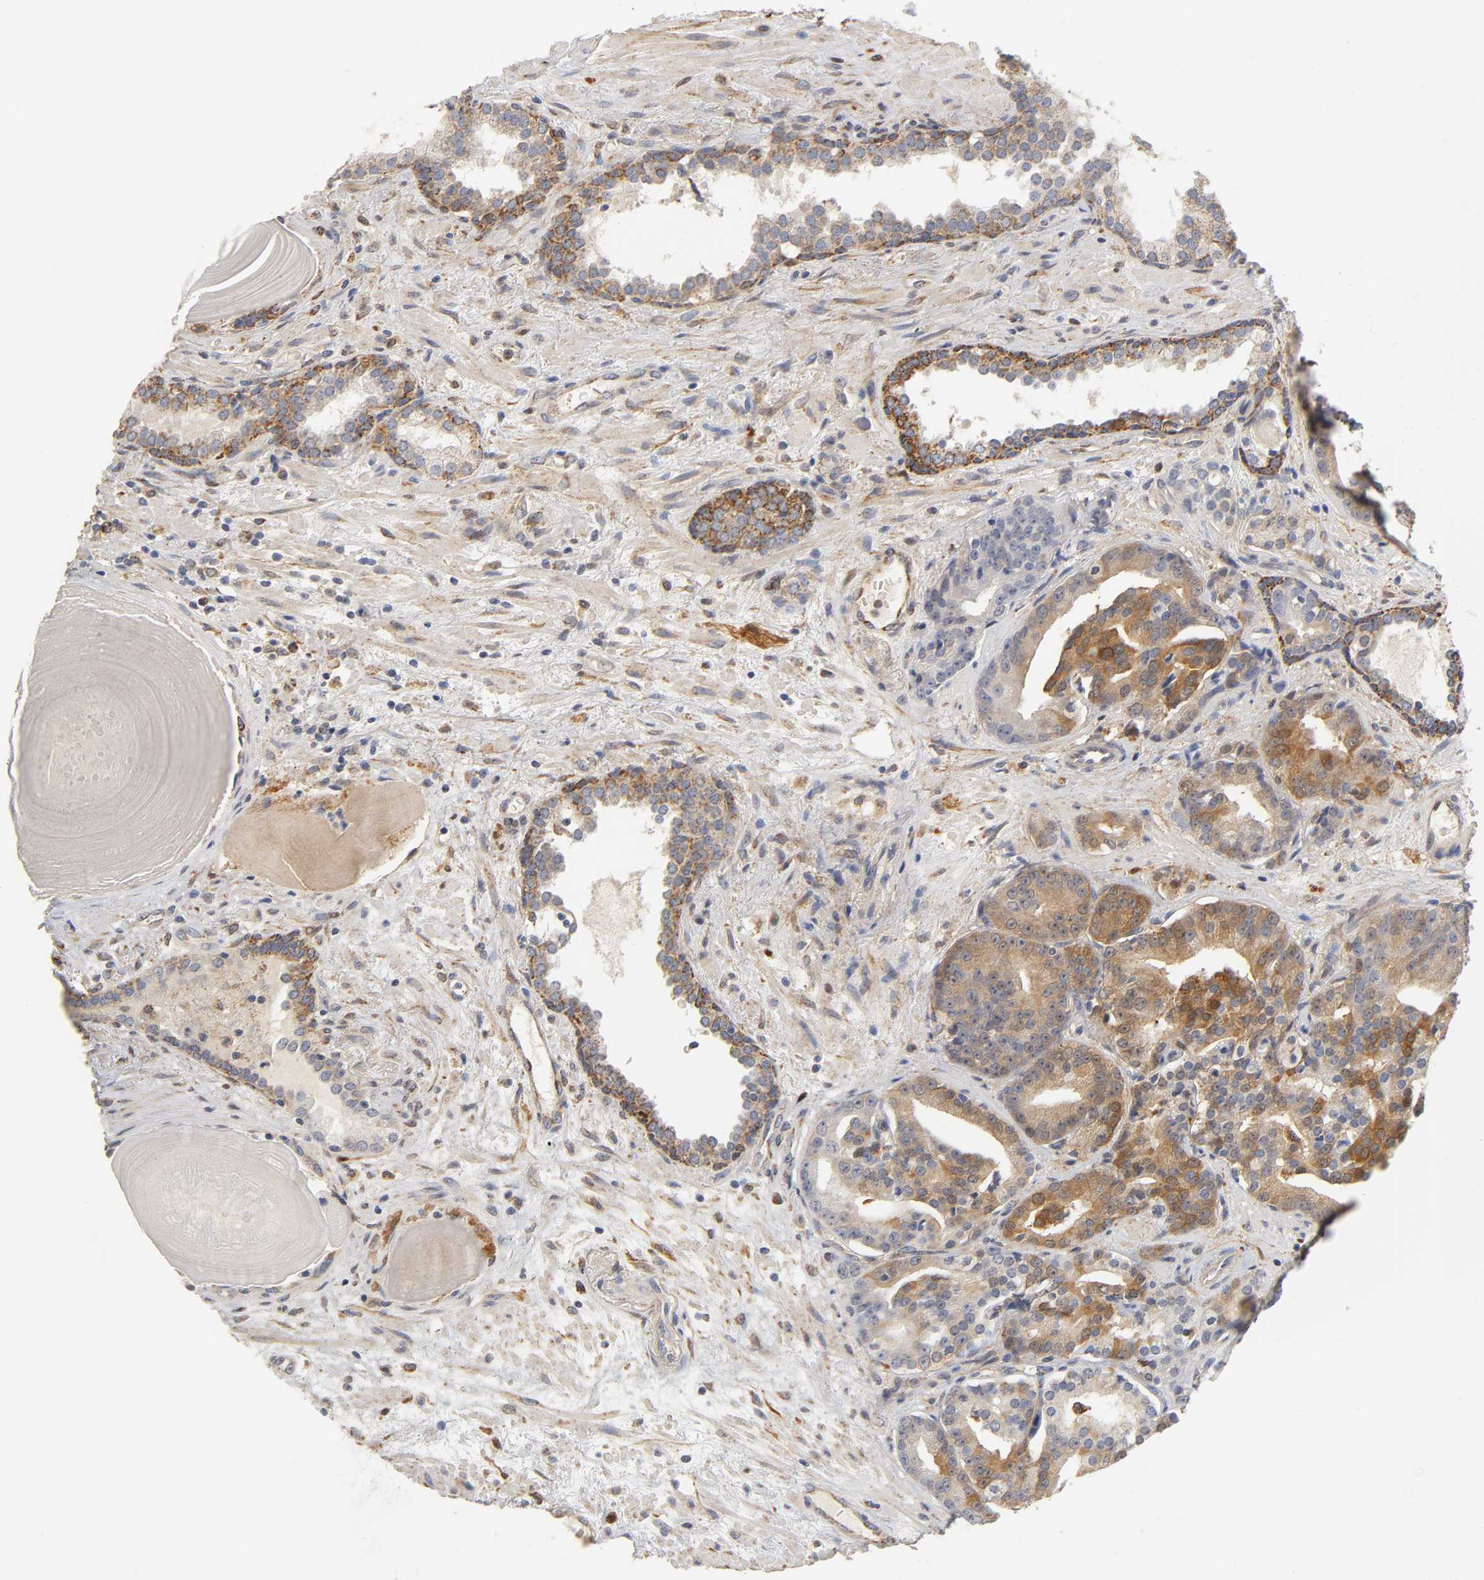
{"staining": {"intensity": "strong", "quantity": ">75%", "location": "cytoplasmic/membranous"}, "tissue": "prostate cancer", "cell_type": "Tumor cells", "image_type": "cancer", "snomed": [{"axis": "morphology", "description": "Adenocarcinoma, Low grade"}, {"axis": "topography", "description": "Prostate"}], "caption": "A brown stain highlights strong cytoplasmic/membranous positivity of a protein in human prostate low-grade adenocarcinoma tumor cells.", "gene": "ISG15", "patient": {"sex": "male", "age": 63}}